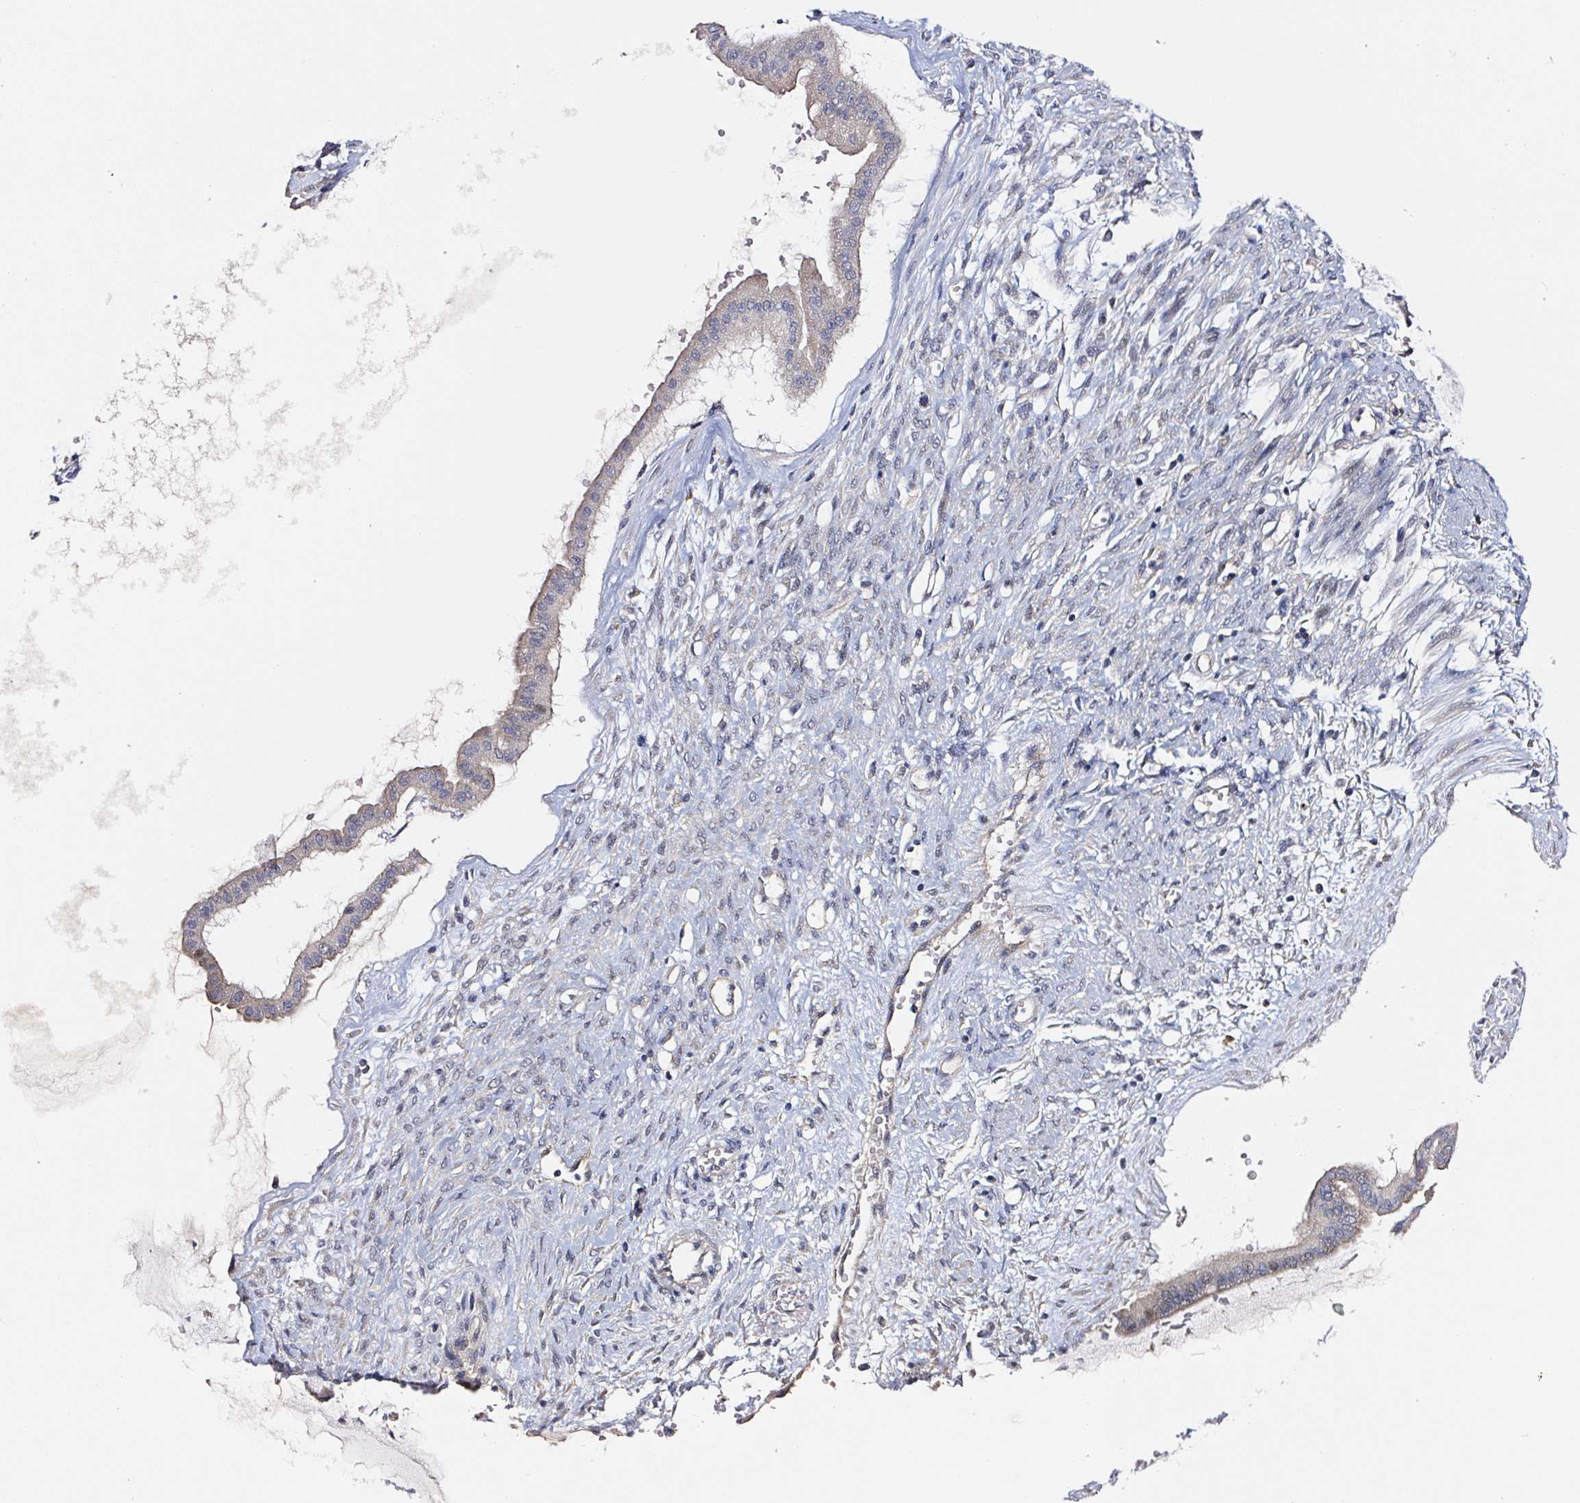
{"staining": {"intensity": "negative", "quantity": "none", "location": "none"}, "tissue": "ovarian cancer", "cell_type": "Tumor cells", "image_type": "cancer", "snomed": [{"axis": "morphology", "description": "Cystadenocarcinoma, mucinous, NOS"}, {"axis": "topography", "description": "Ovary"}], "caption": "A photomicrograph of mucinous cystadenocarcinoma (ovarian) stained for a protein demonstrates no brown staining in tumor cells. (Brightfield microscopy of DAB immunohistochemistry at high magnification).", "gene": "PRKAA2", "patient": {"sex": "female", "age": 73}}